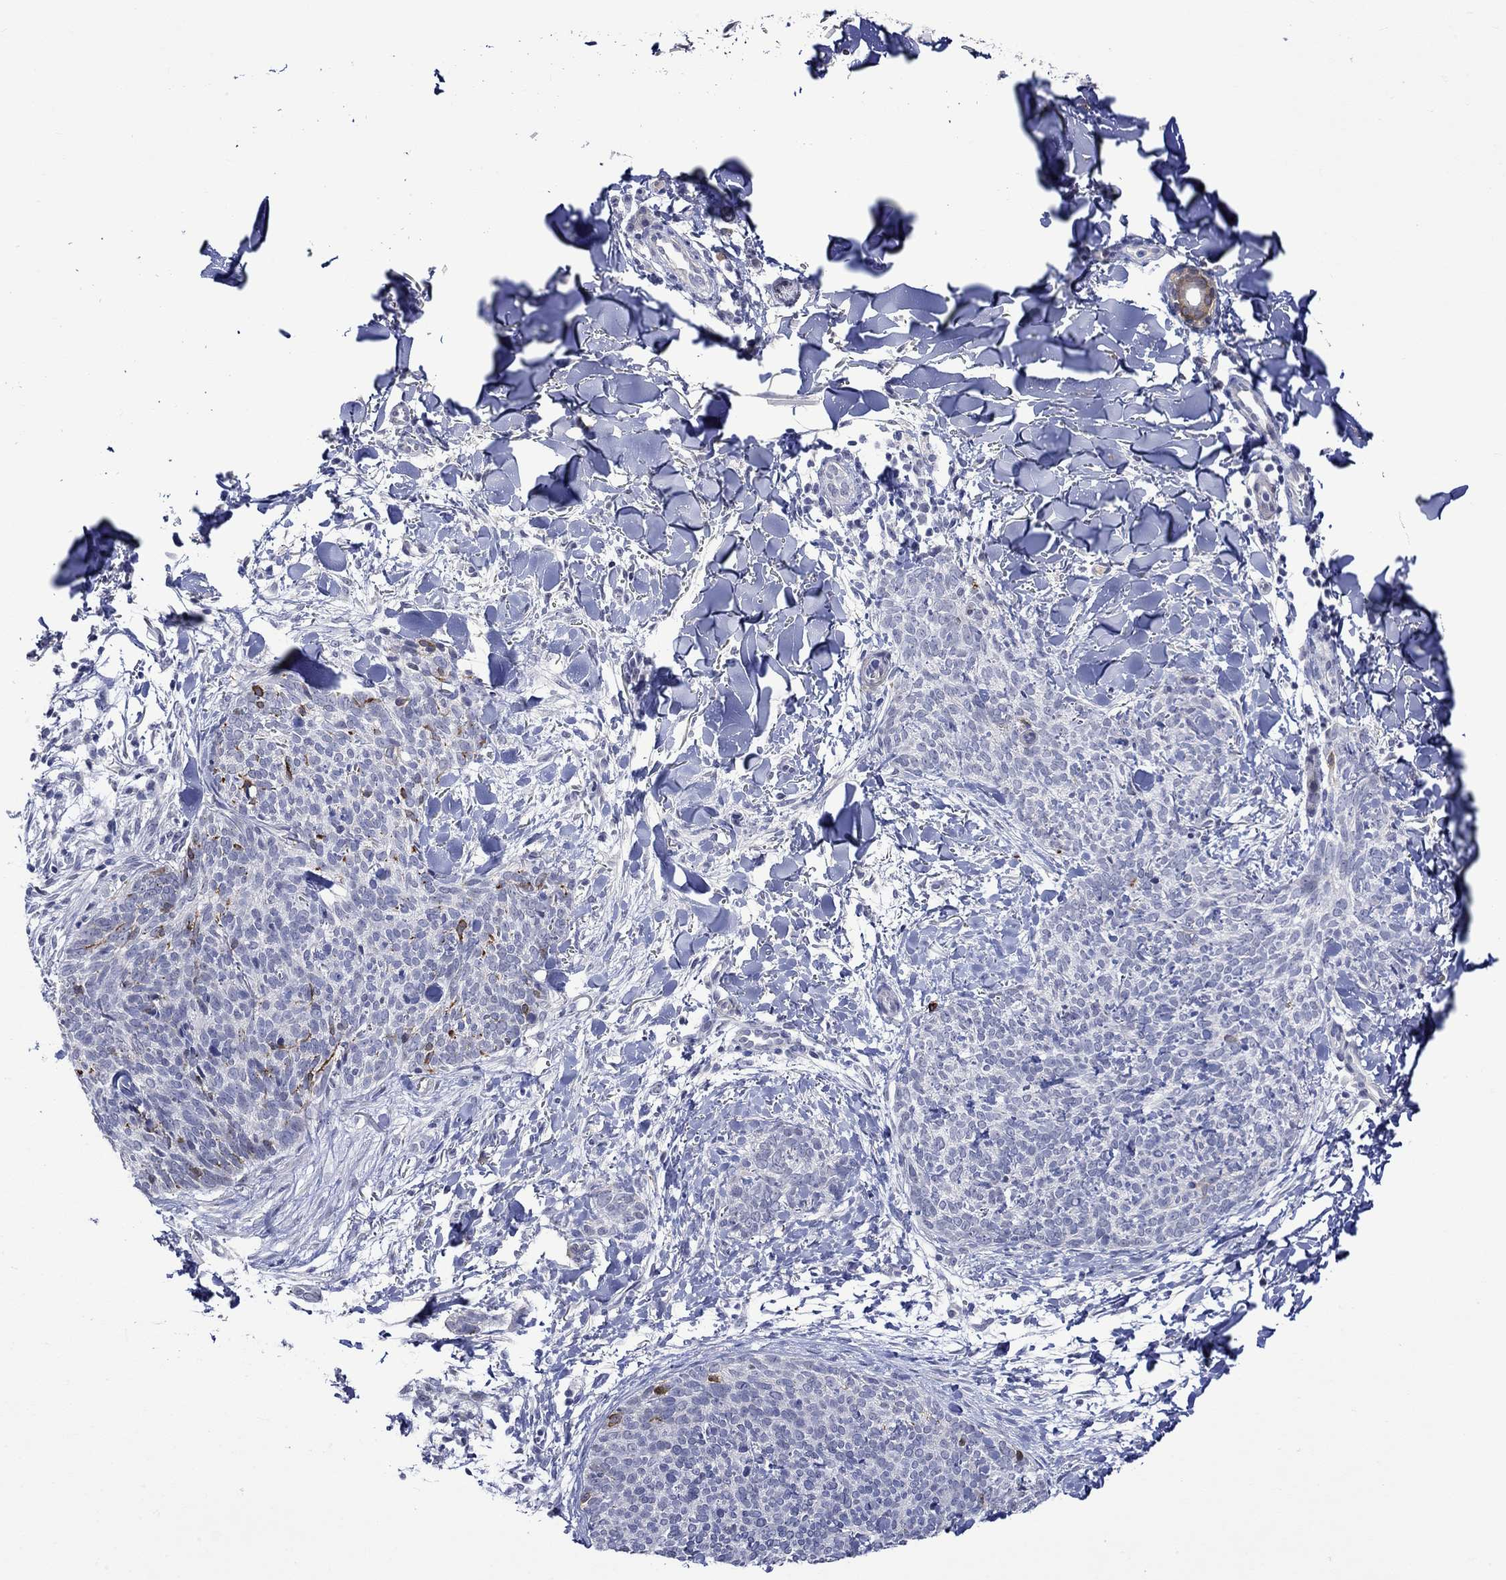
{"staining": {"intensity": "negative", "quantity": "none", "location": "none"}, "tissue": "skin cancer", "cell_type": "Tumor cells", "image_type": "cancer", "snomed": [{"axis": "morphology", "description": "Basal cell carcinoma"}, {"axis": "topography", "description": "Skin"}], "caption": "Immunohistochemical staining of human basal cell carcinoma (skin) demonstrates no significant staining in tumor cells.", "gene": "CRYAB", "patient": {"sex": "male", "age": 64}}